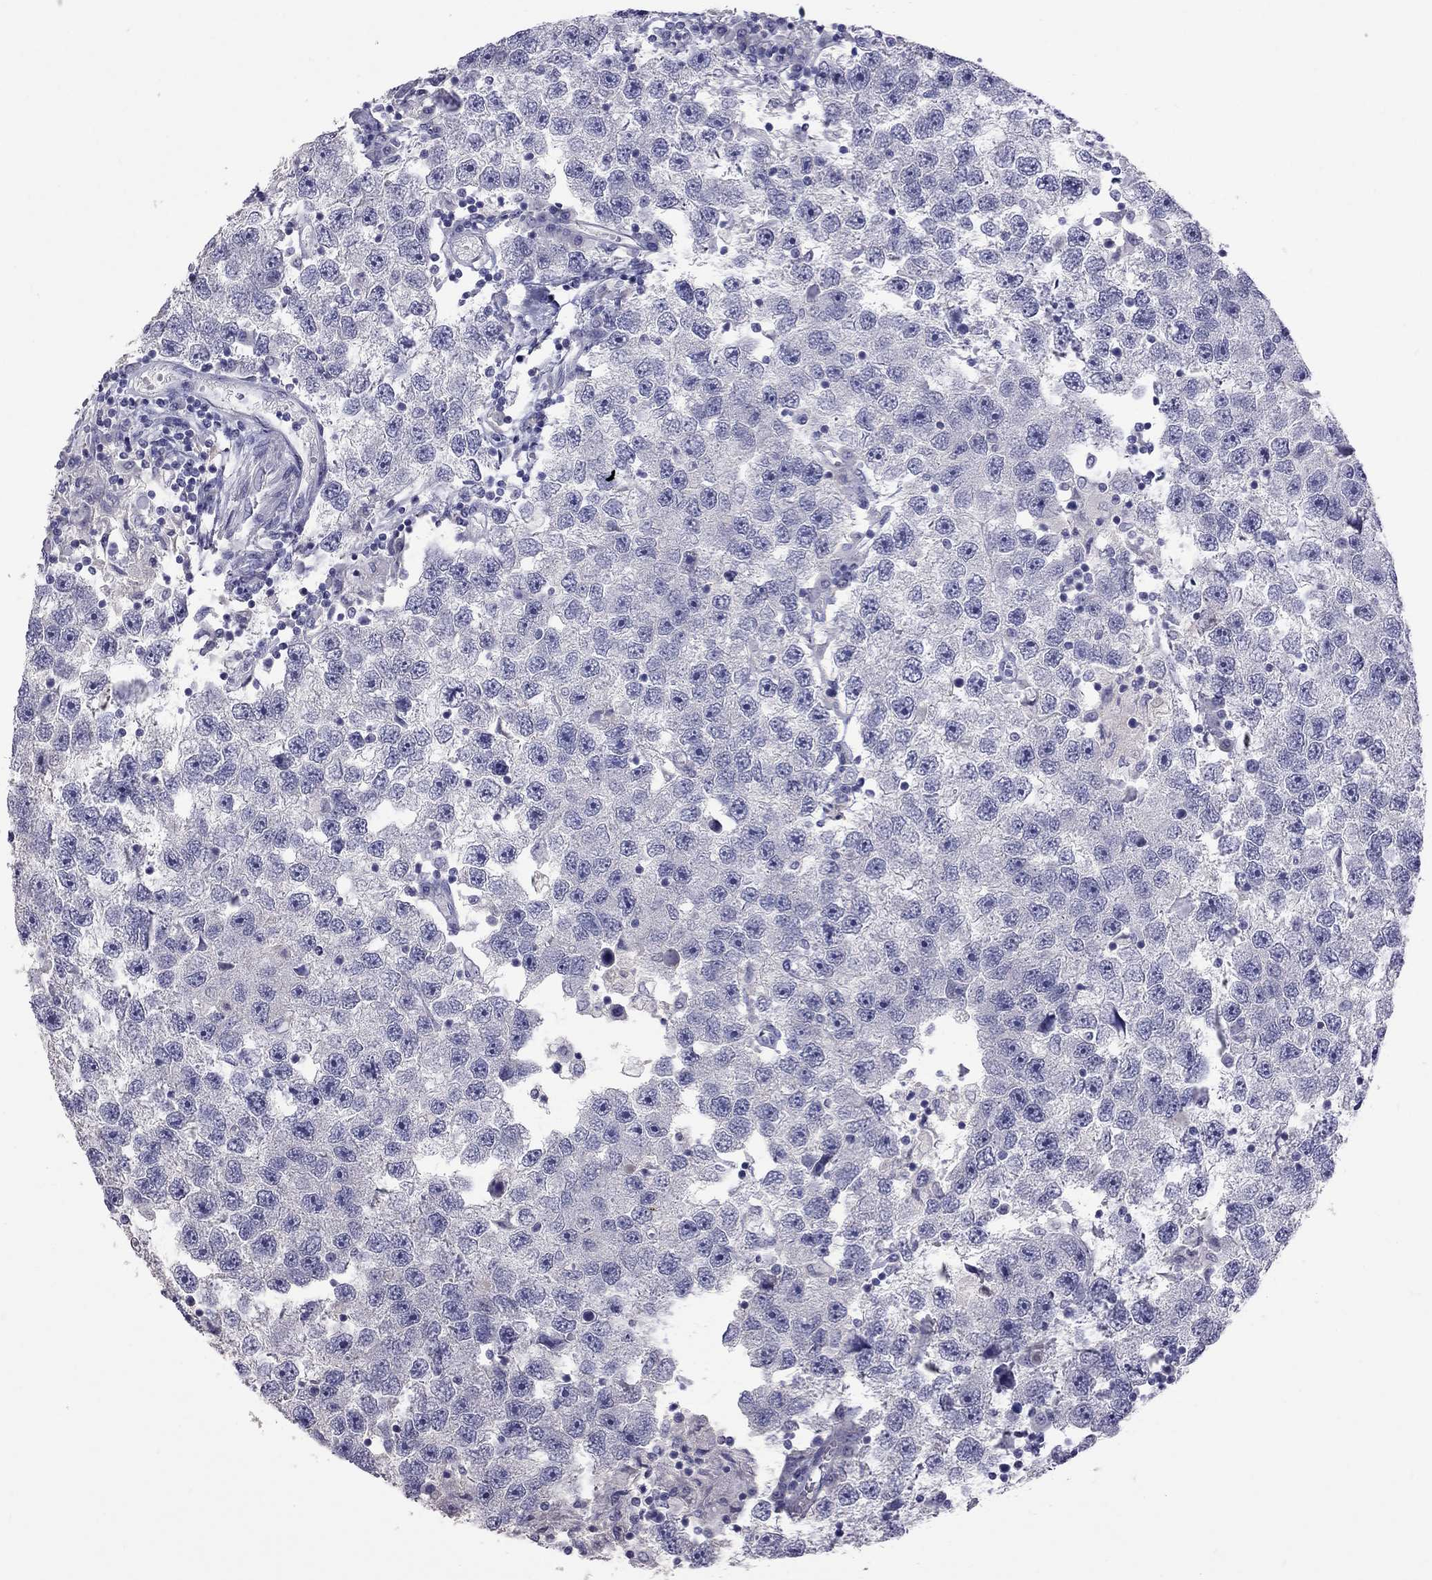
{"staining": {"intensity": "negative", "quantity": "none", "location": "none"}, "tissue": "testis cancer", "cell_type": "Tumor cells", "image_type": "cancer", "snomed": [{"axis": "morphology", "description": "Seminoma, NOS"}, {"axis": "topography", "description": "Testis"}], "caption": "Image shows no protein expression in tumor cells of testis cancer (seminoma) tissue. The staining was performed using DAB (3,3'-diaminobenzidine) to visualize the protein expression in brown, while the nuclei were stained in blue with hematoxylin (Magnification: 20x).", "gene": "CFAP91", "patient": {"sex": "male", "age": 26}}